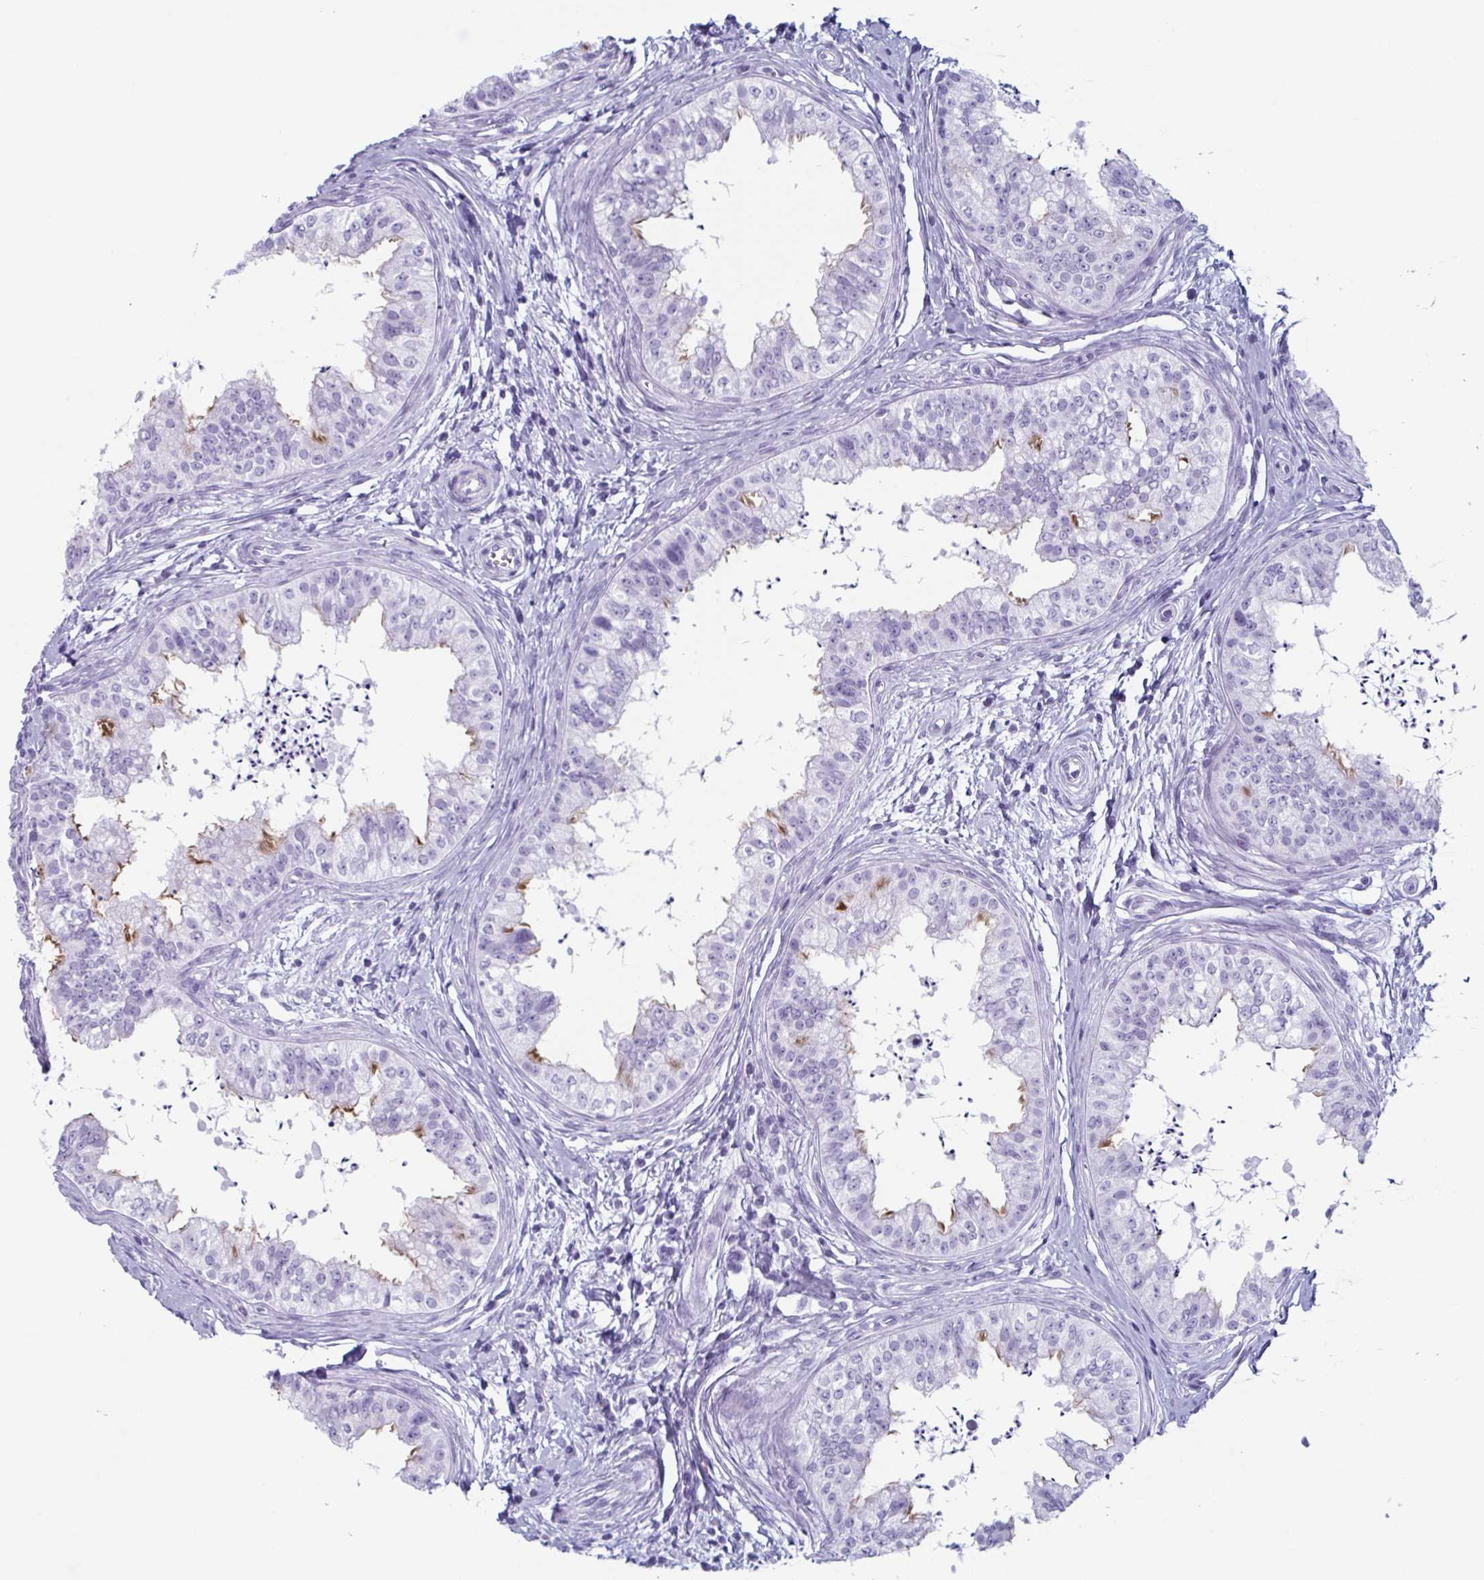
{"staining": {"intensity": "negative", "quantity": "none", "location": "none"}, "tissue": "epididymis", "cell_type": "Glandular cells", "image_type": "normal", "snomed": [{"axis": "morphology", "description": "Normal tissue, NOS"}, {"axis": "topography", "description": "Epididymis"}], "caption": "High power microscopy image of an immunohistochemistry (IHC) image of normal epididymis, revealing no significant staining in glandular cells.", "gene": "ENKUR", "patient": {"sex": "male", "age": 24}}